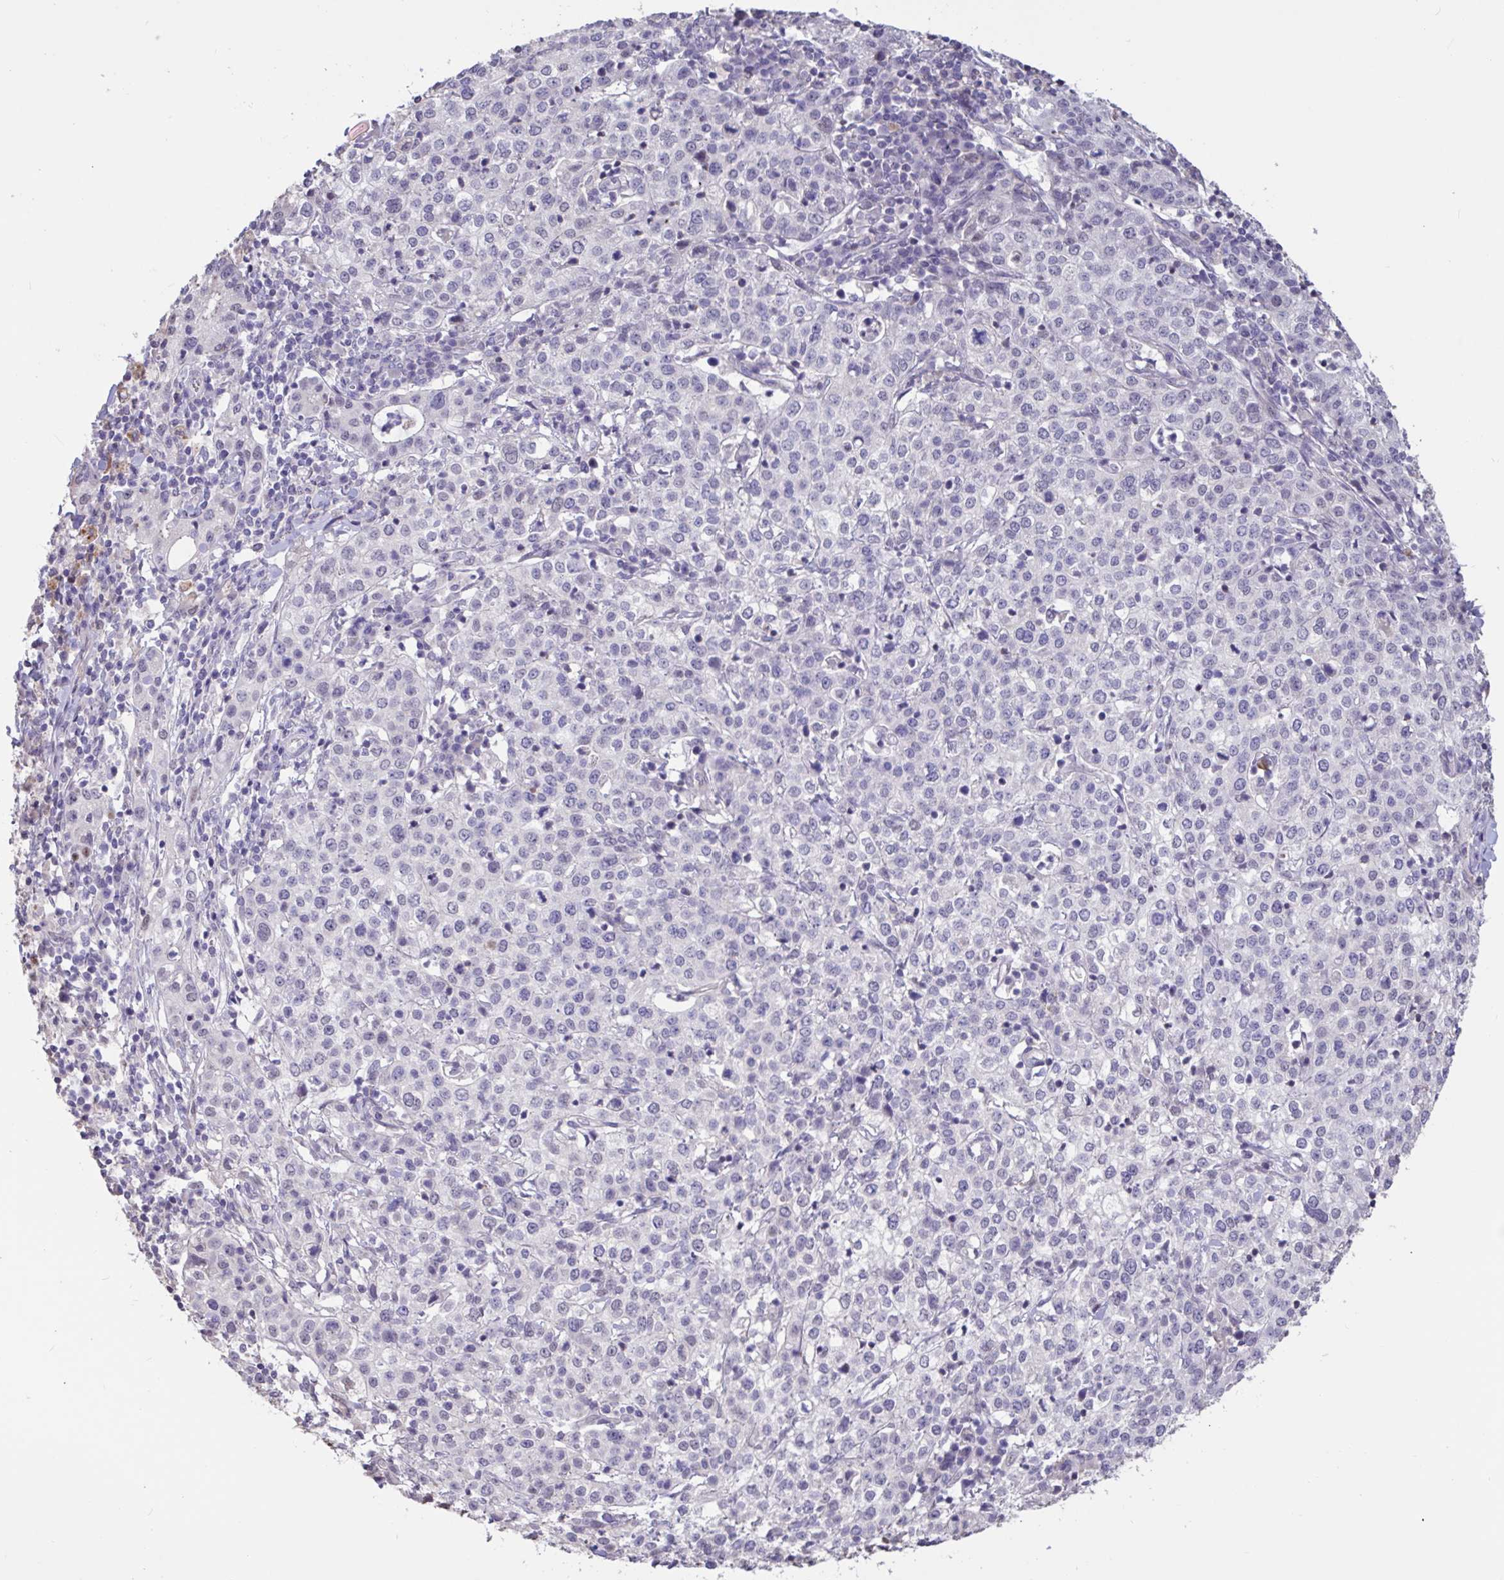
{"staining": {"intensity": "negative", "quantity": "none", "location": "none"}, "tissue": "cervical cancer", "cell_type": "Tumor cells", "image_type": "cancer", "snomed": [{"axis": "morphology", "description": "Normal tissue, NOS"}, {"axis": "morphology", "description": "Adenocarcinoma, NOS"}, {"axis": "topography", "description": "Cervix"}], "caption": "A histopathology image of adenocarcinoma (cervical) stained for a protein demonstrates no brown staining in tumor cells. (DAB immunohistochemistry (IHC) visualized using brightfield microscopy, high magnification).", "gene": "DDX39A", "patient": {"sex": "female", "age": 44}}